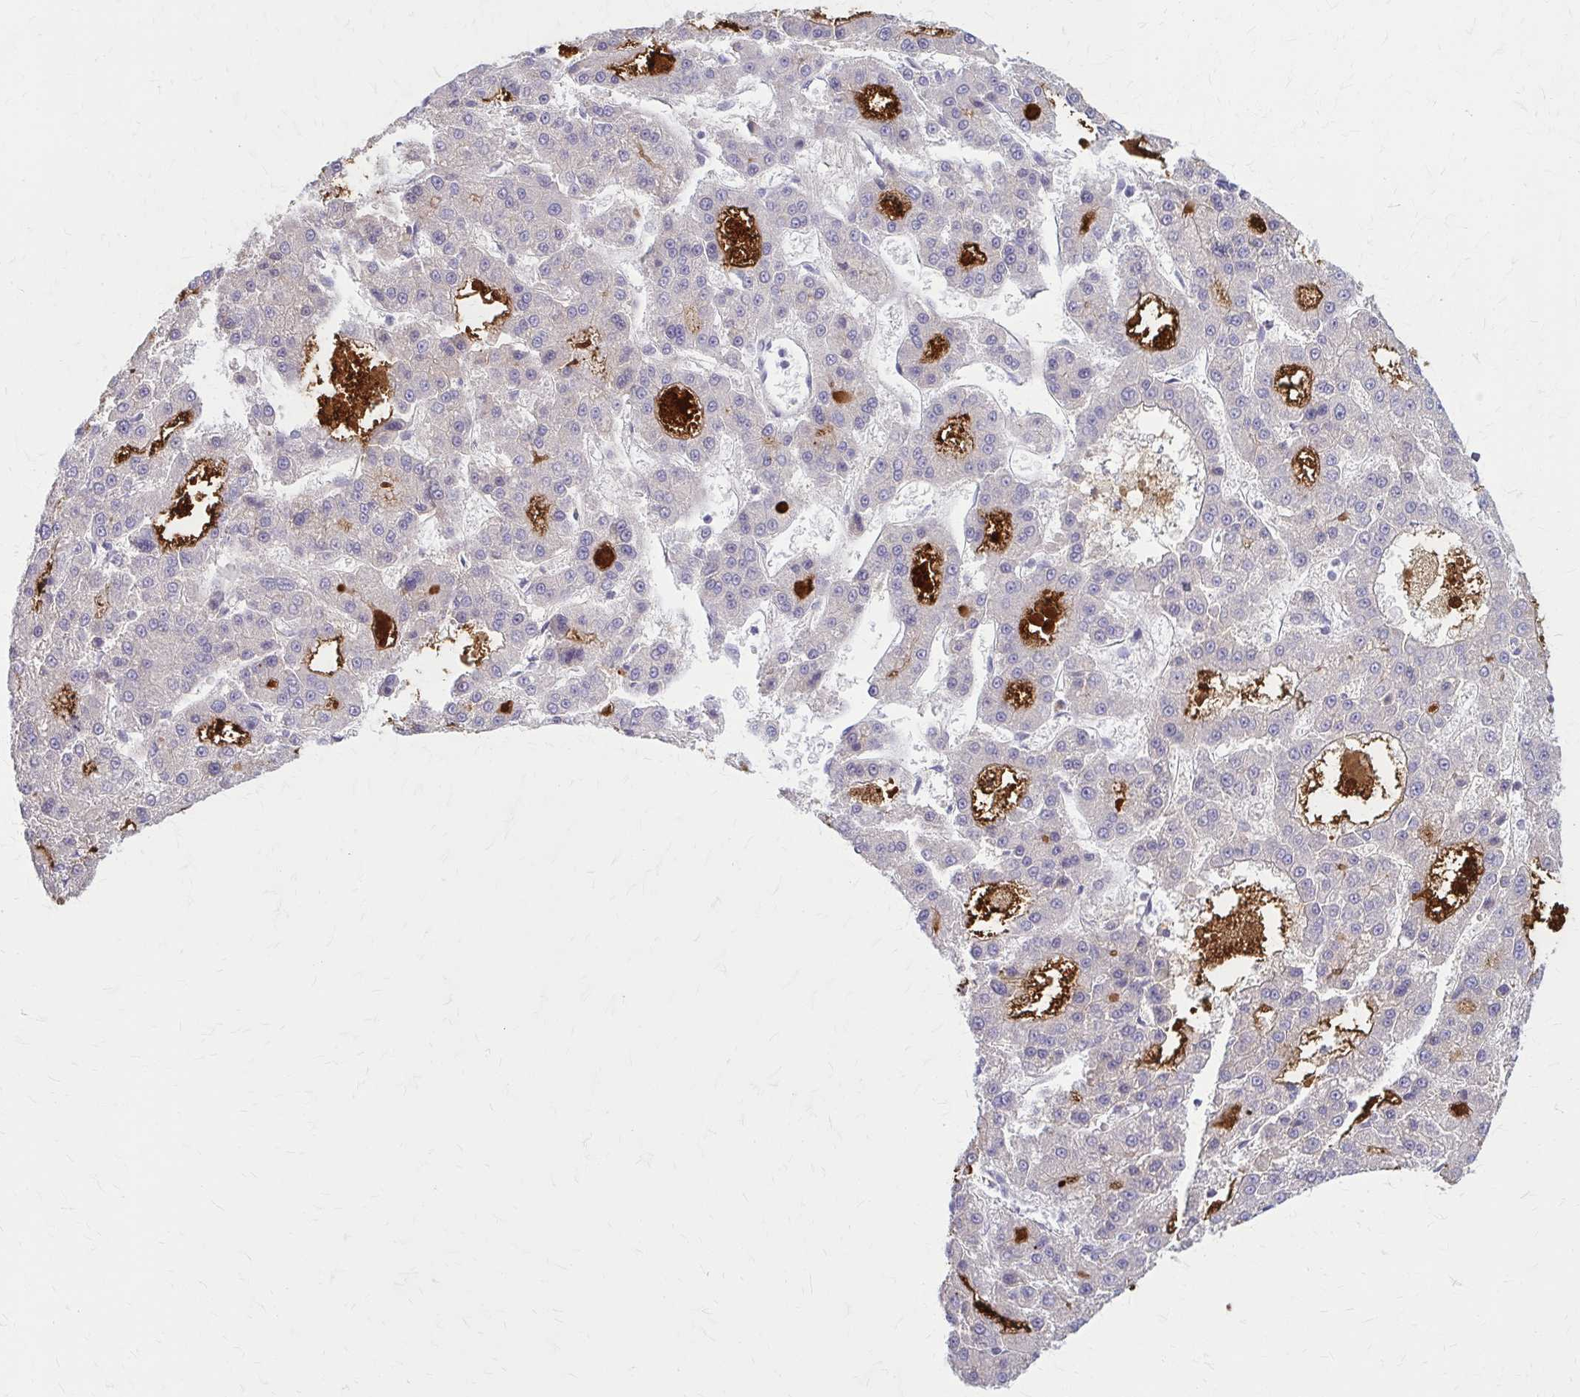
{"staining": {"intensity": "negative", "quantity": "none", "location": "none"}, "tissue": "liver cancer", "cell_type": "Tumor cells", "image_type": "cancer", "snomed": [{"axis": "morphology", "description": "Carcinoma, Hepatocellular, NOS"}, {"axis": "topography", "description": "Liver"}], "caption": "A photomicrograph of liver cancer (hepatocellular carcinoma) stained for a protein displays no brown staining in tumor cells.", "gene": "SERPIND1", "patient": {"sex": "male", "age": 70}}